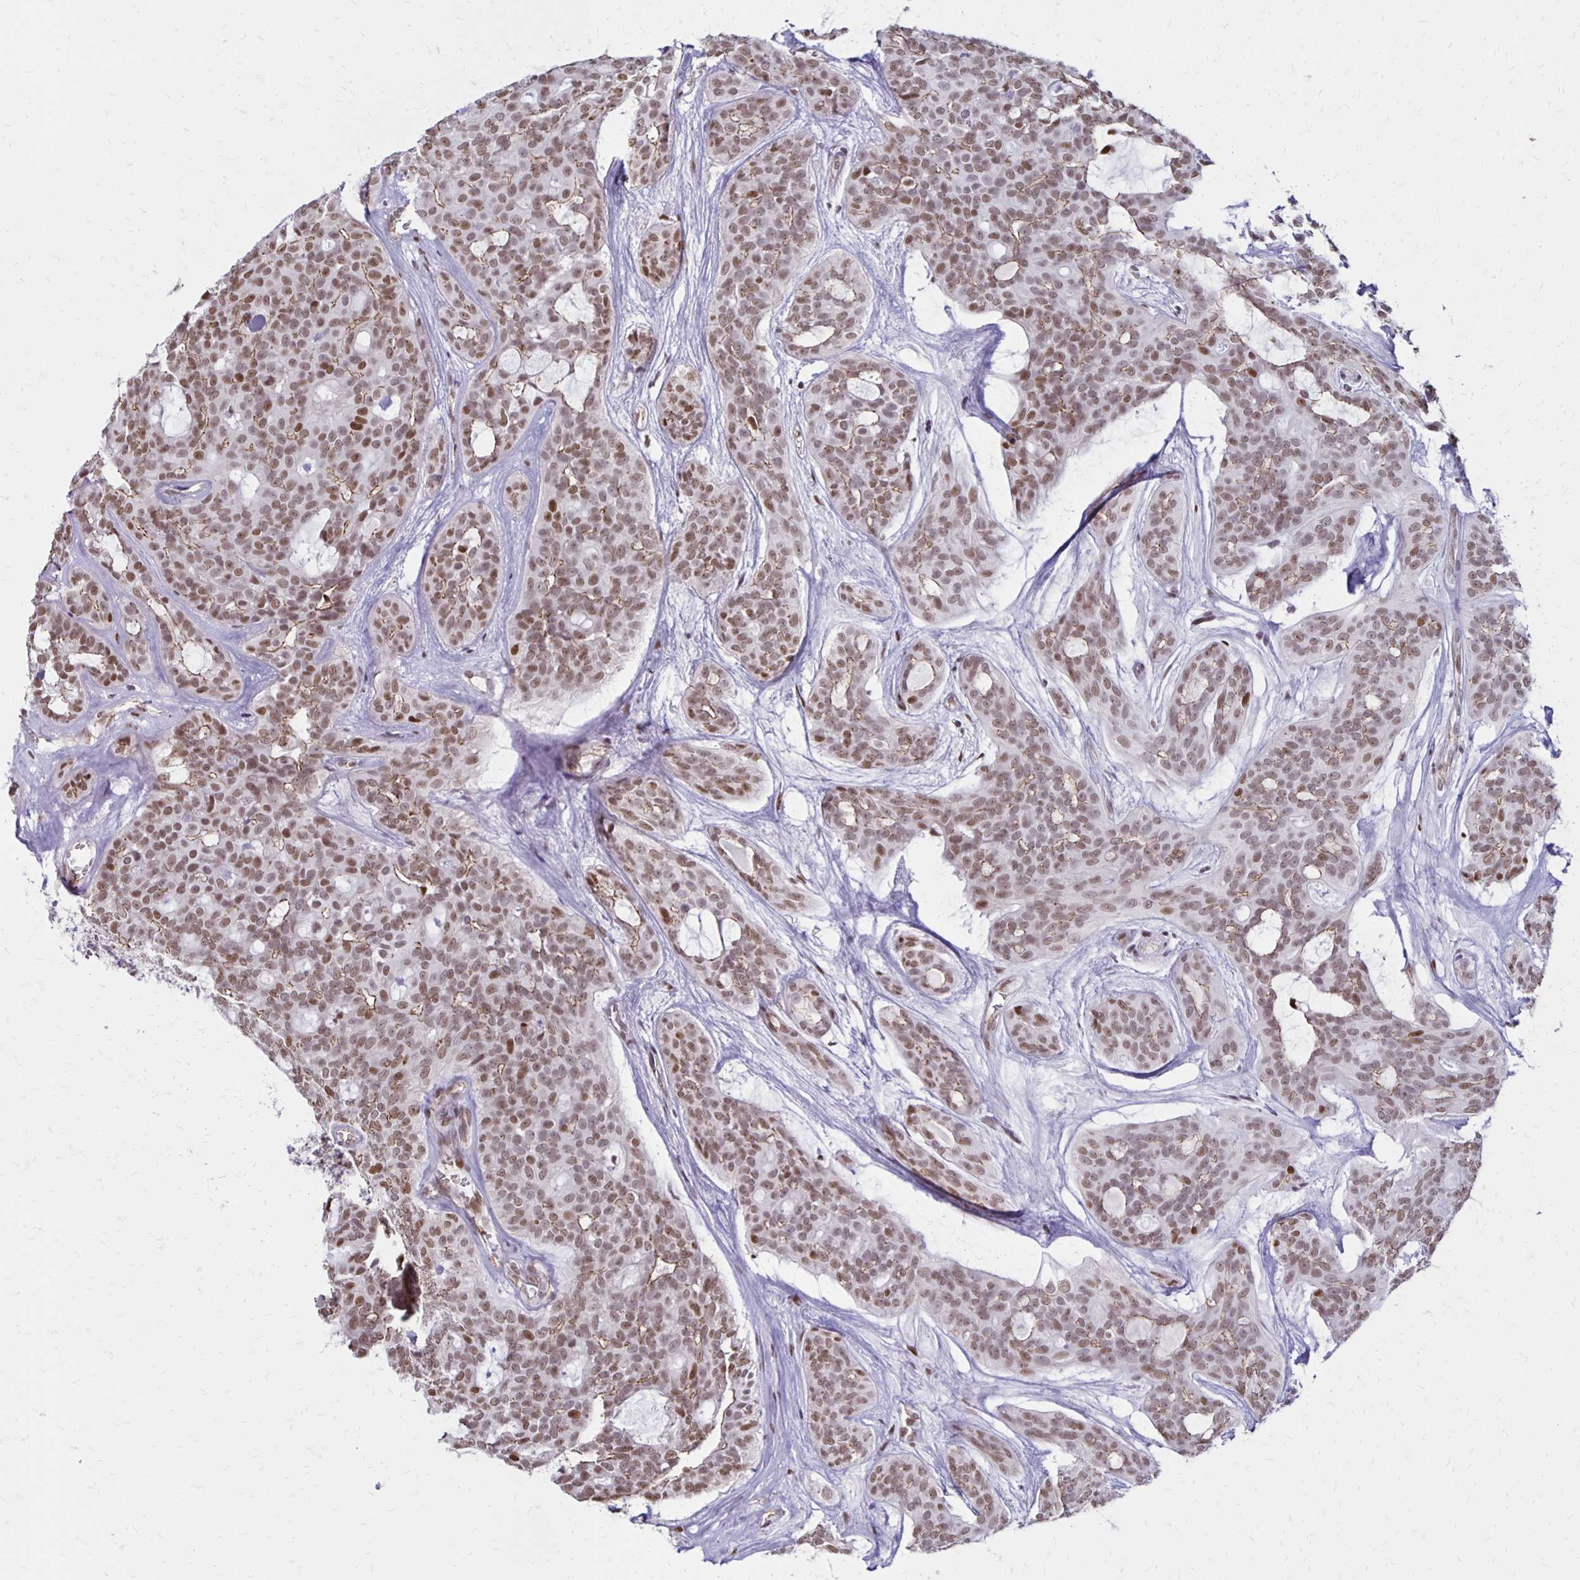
{"staining": {"intensity": "moderate", "quantity": ">75%", "location": "cytoplasmic/membranous,nuclear"}, "tissue": "head and neck cancer", "cell_type": "Tumor cells", "image_type": "cancer", "snomed": [{"axis": "morphology", "description": "Adenocarcinoma, NOS"}, {"axis": "topography", "description": "Head-Neck"}], "caption": "A medium amount of moderate cytoplasmic/membranous and nuclear positivity is appreciated in about >75% of tumor cells in head and neck adenocarcinoma tissue.", "gene": "DDB2", "patient": {"sex": "male", "age": 66}}